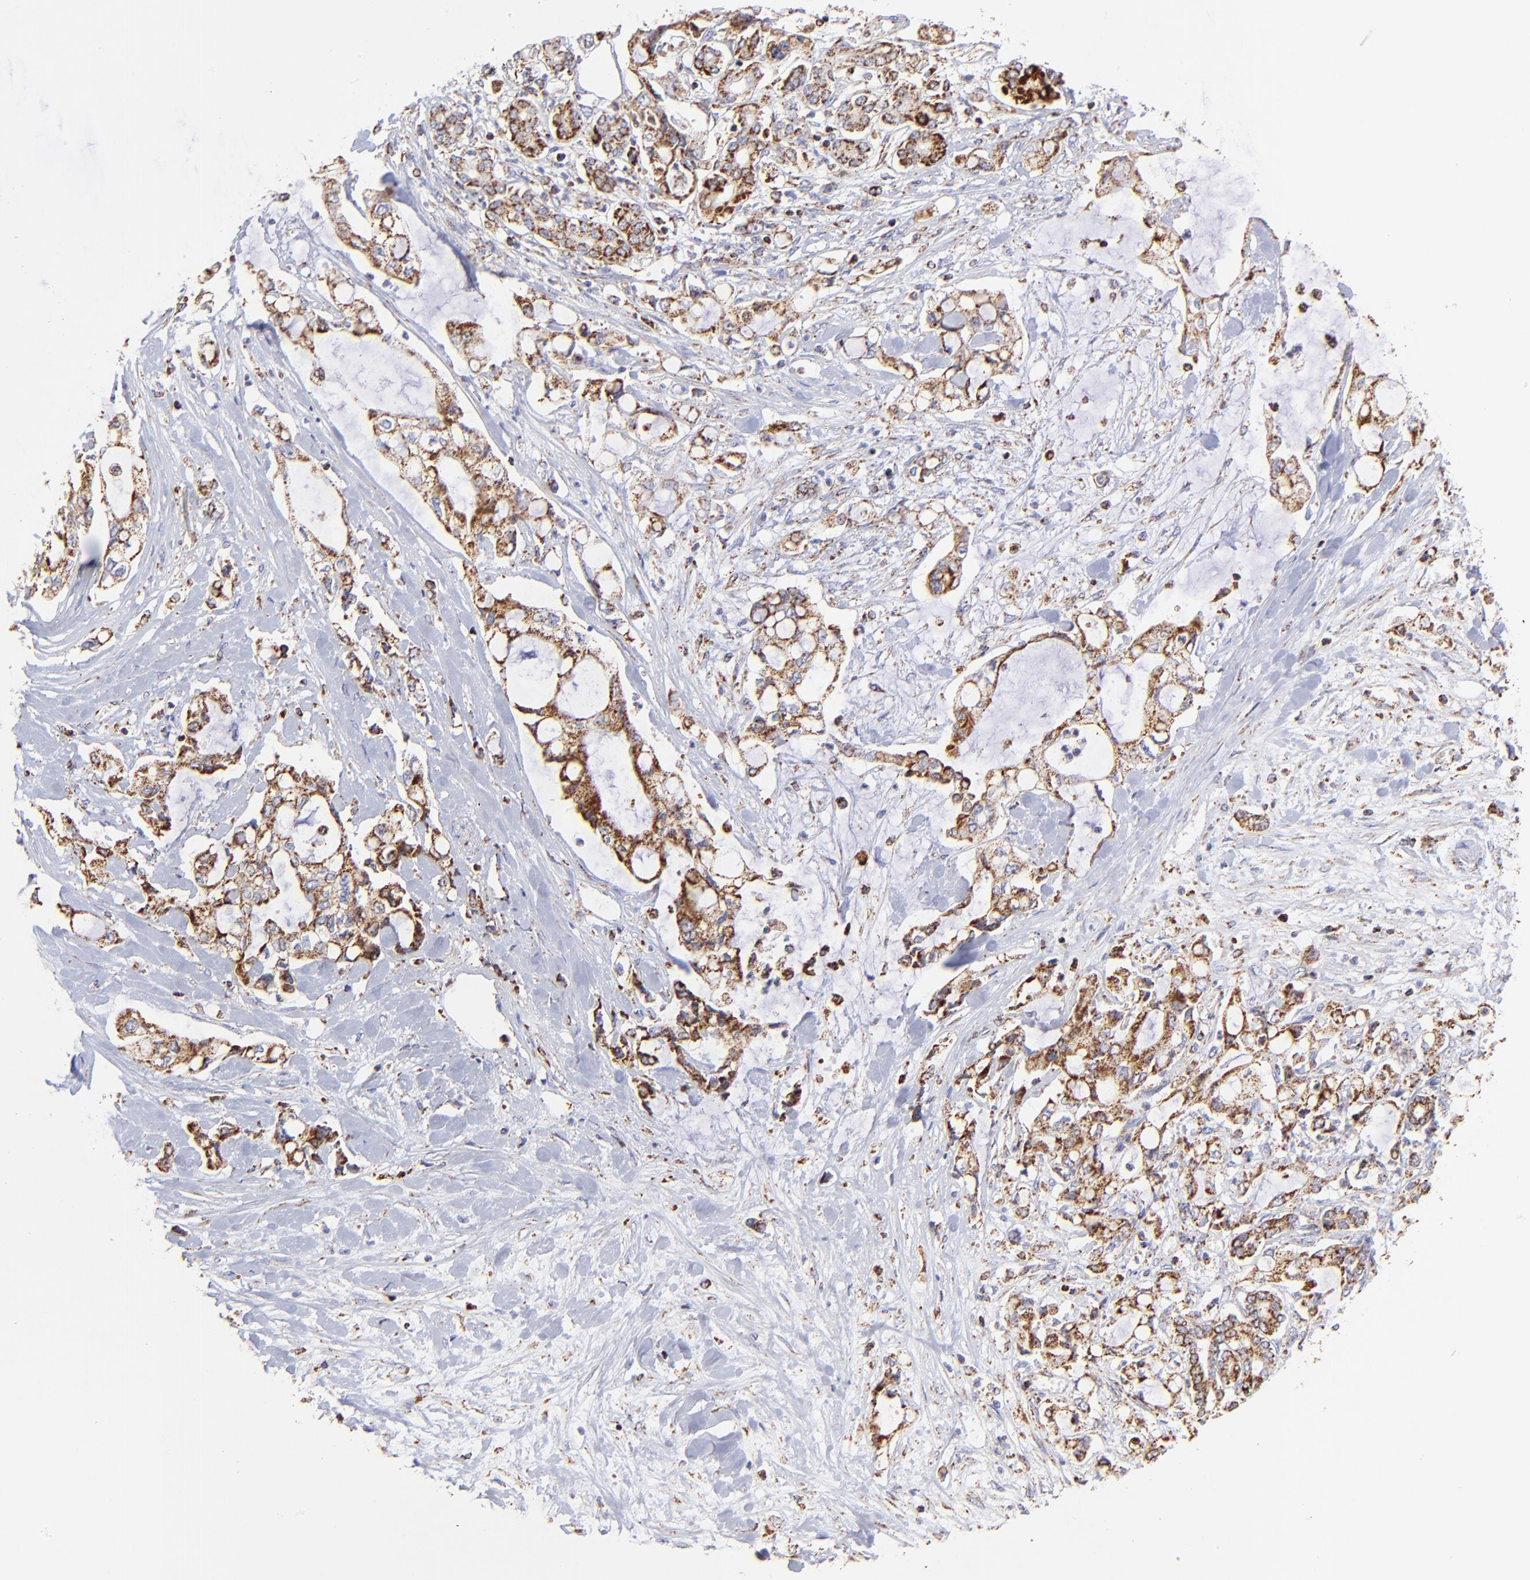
{"staining": {"intensity": "strong", "quantity": ">75%", "location": "cytoplasmic/membranous"}, "tissue": "pancreatic cancer", "cell_type": "Tumor cells", "image_type": "cancer", "snomed": [{"axis": "morphology", "description": "Adenocarcinoma, NOS"}, {"axis": "topography", "description": "Pancreas"}], "caption": "DAB (3,3'-diaminobenzidine) immunohistochemical staining of human pancreatic cancer displays strong cytoplasmic/membranous protein staining in about >75% of tumor cells.", "gene": "ECH1", "patient": {"sex": "female", "age": 70}}